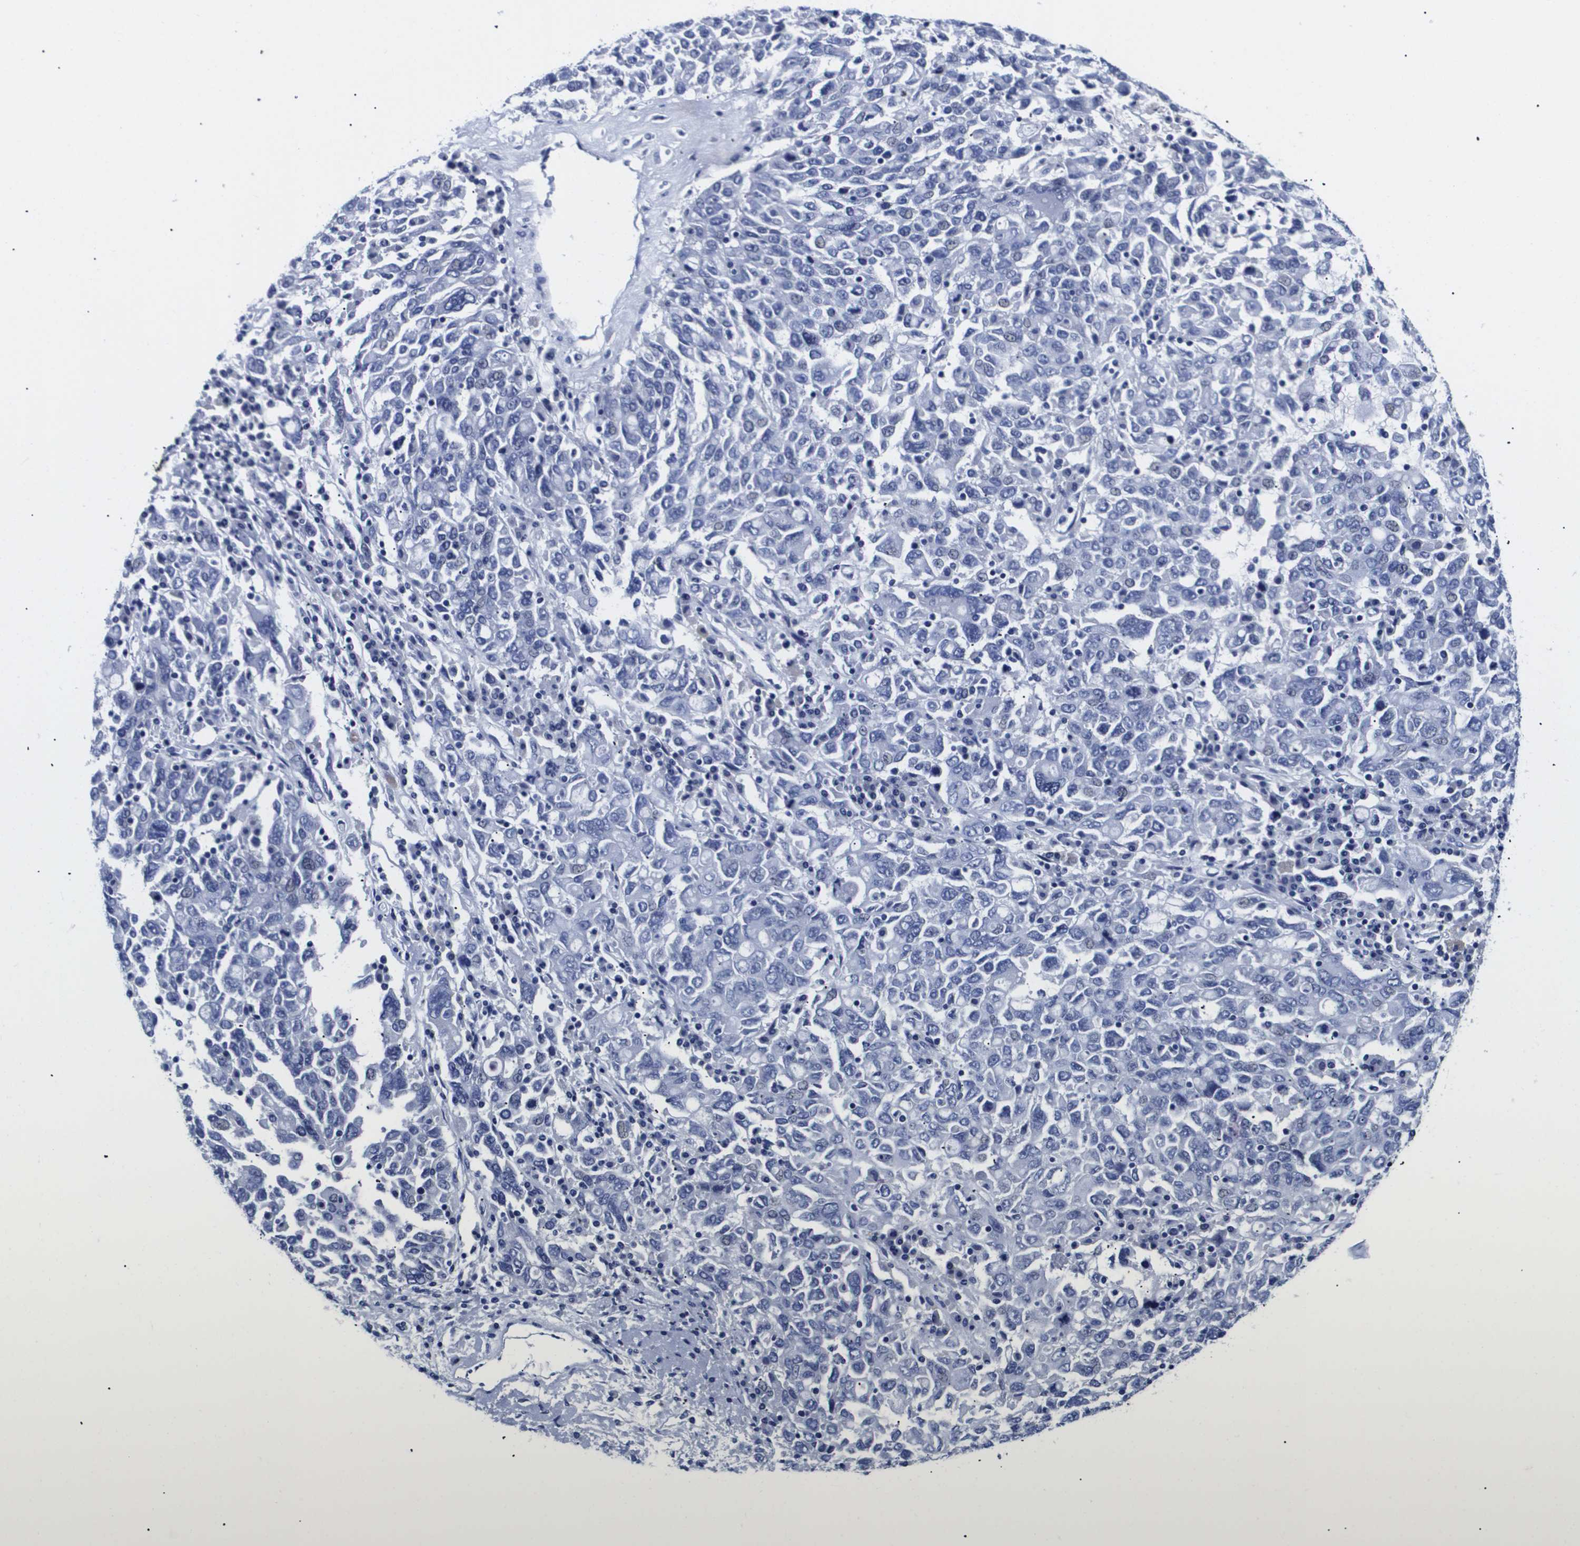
{"staining": {"intensity": "negative", "quantity": "none", "location": "none"}, "tissue": "ovarian cancer", "cell_type": "Tumor cells", "image_type": "cancer", "snomed": [{"axis": "morphology", "description": "Carcinoma, endometroid"}, {"axis": "topography", "description": "Ovary"}], "caption": "High power microscopy image of an immunohistochemistry (IHC) micrograph of endometroid carcinoma (ovarian), revealing no significant staining in tumor cells. (DAB (3,3'-diaminobenzidine) immunohistochemistry visualized using brightfield microscopy, high magnification).", "gene": "ATP6V0A4", "patient": {"sex": "female", "age": 62}}